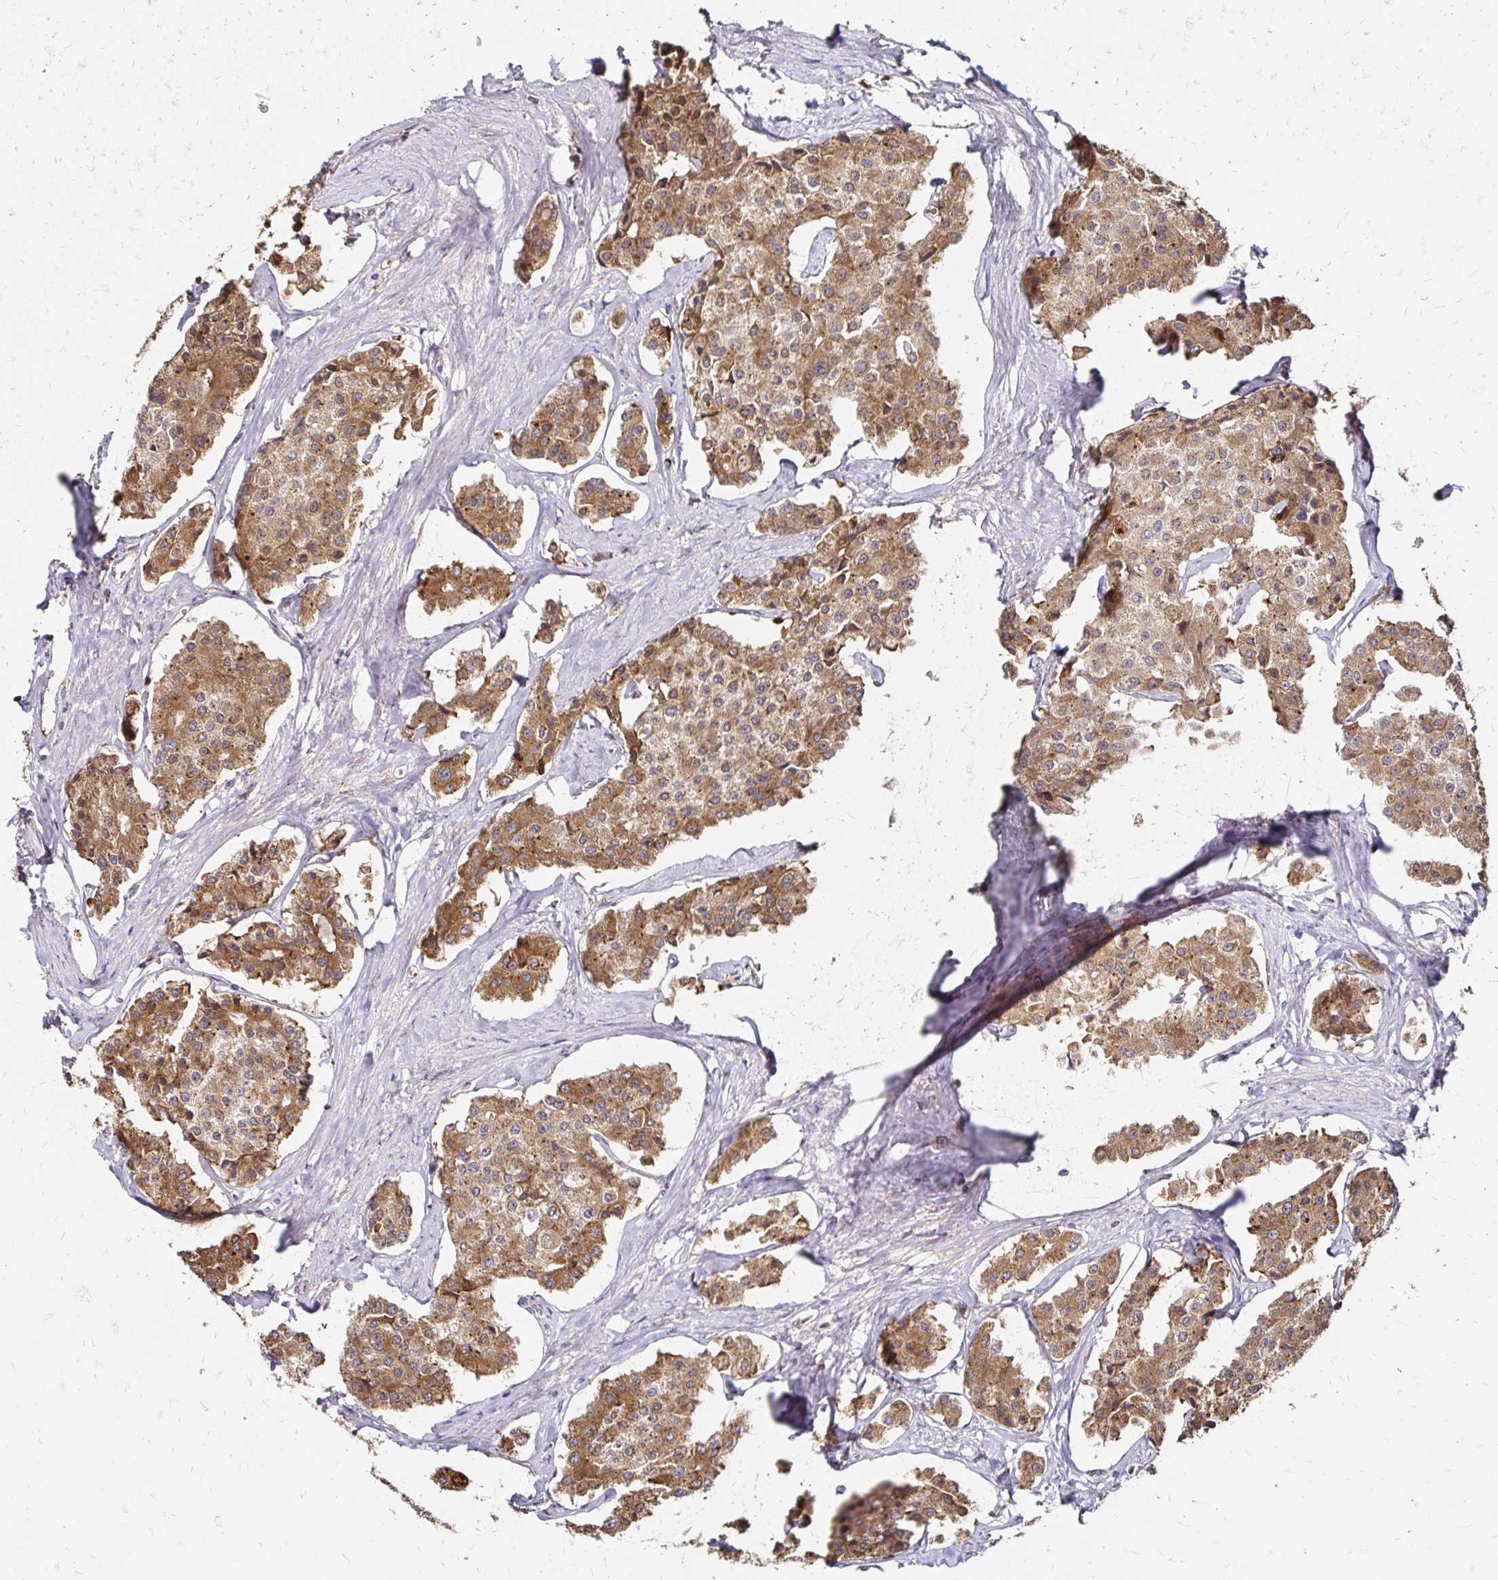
{"staining": {"intensity": "moderate", "quantity": ">75%", "location": "cytoplasmic/membranous"}, "tissue": "carcinoid", "cell_type": "Tumor cells", "image_type": "cancer", "snomed": [{"axis": "morphology", "description": "Carcinoid, malignant, NOS"}, {"axis": "topography", "description": "Small intestine"}], "caption": "IHC photomicrograph of carcinoid (malignant) stained for a protein (brown), which reveals medium levels of moderate cytoplasmic/membranous expression in approximately >75% of tumor cells.", "gene": "ZW10", "patient": {"sex": "female", "age": 65}}